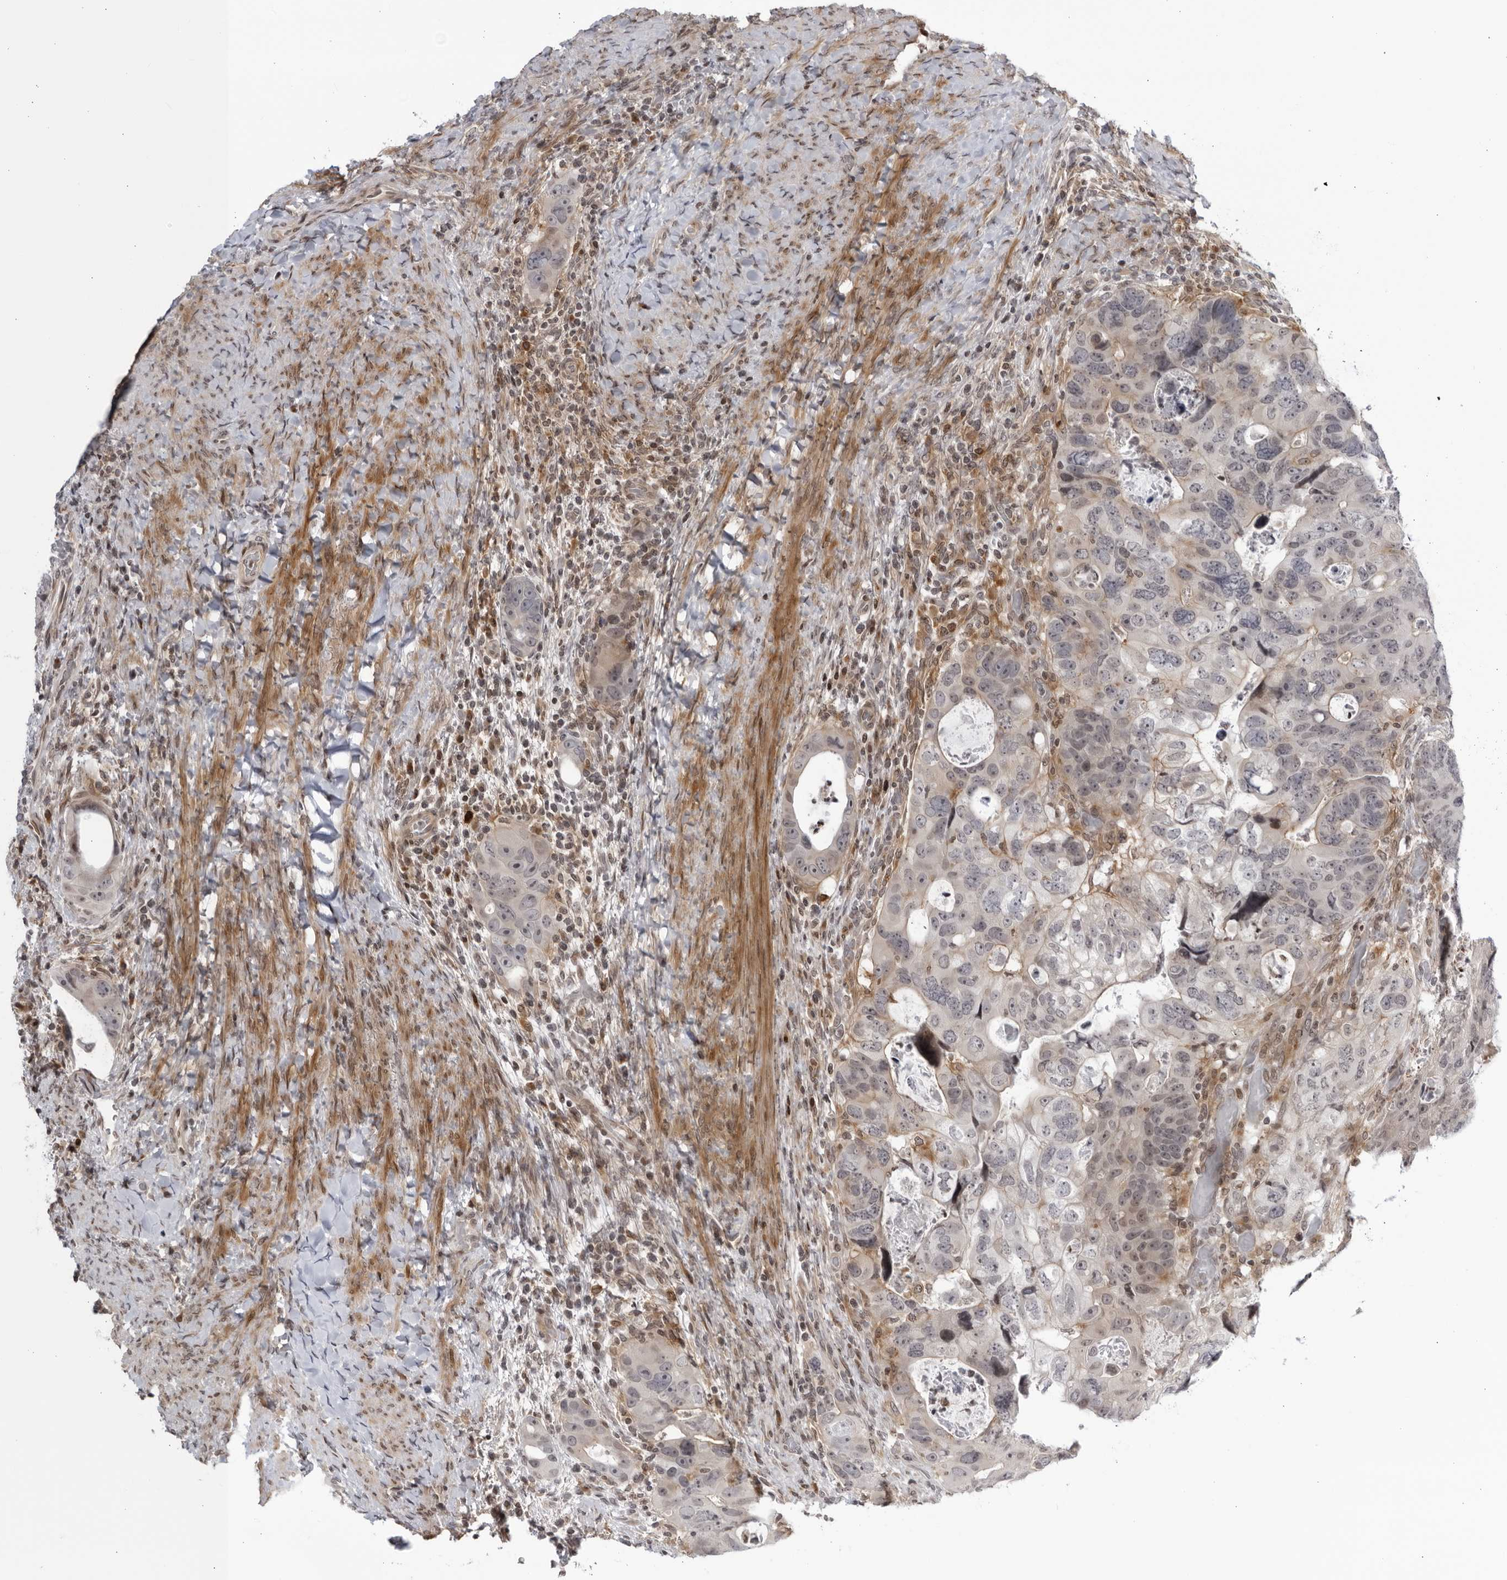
{"staining": {"intensity": "weak", "quantity": "<25%", "location": "nuclear"}, "tissue": "colorectal cancer", "cell_type": "Tumor cells", "image_type": "cancer", "snomed": [{"axis": "morphology", "description": "Adenocarcinoma, NOS"}, {"axis": "topography", "description": "Rectum"}], "caption": "The immunohistochemistry (IHC) histopathology image has no significant positivity in tumor cells of colorectal cancer (adenocarcinoma) tissue.", "gene": "DTL", "patient": {"sex": "male", "age": 59}}